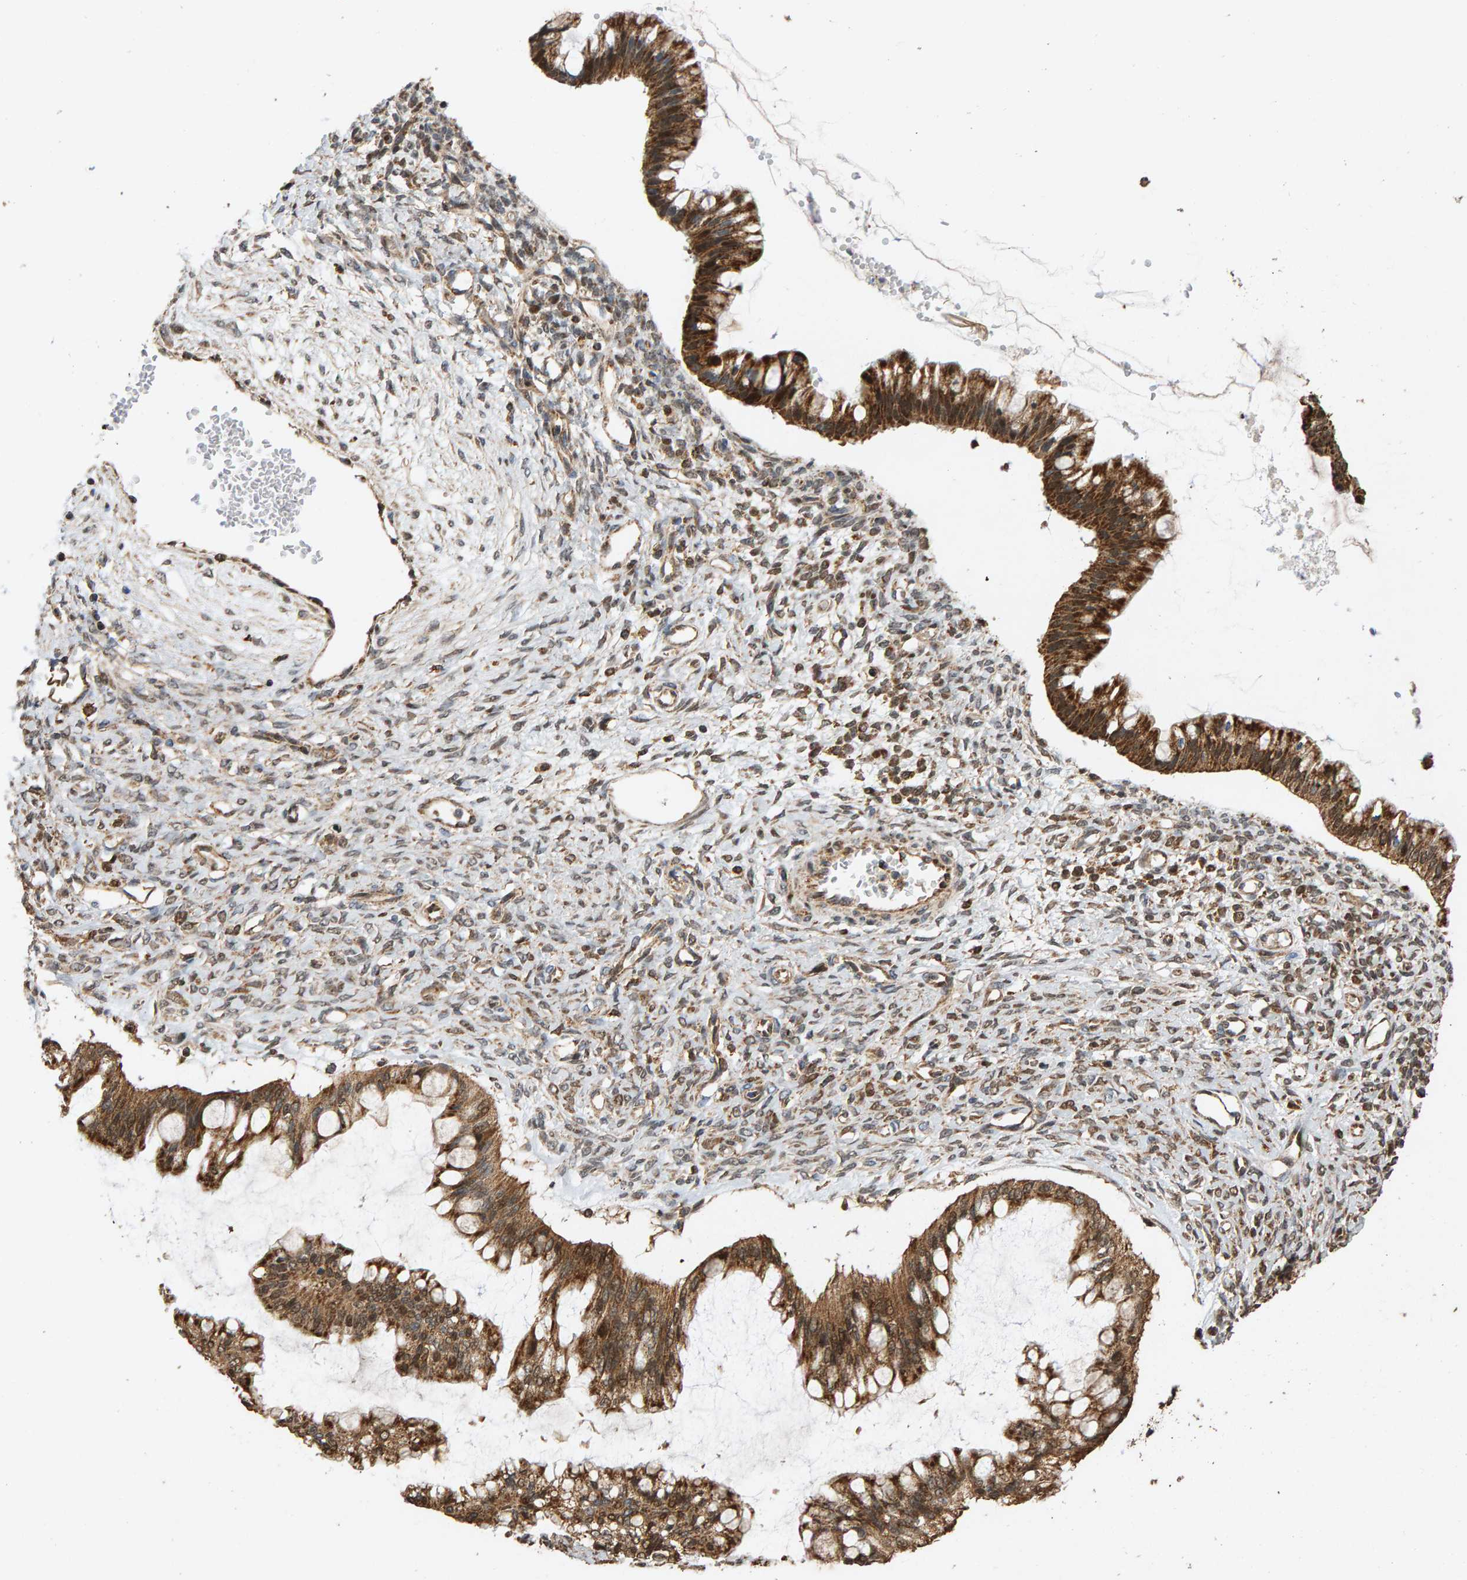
{"staining": {"intensity": "strong", "quantity": ">75%", "location": "cytoplasmic/membranous"}, "tissue": "ovarian cancer", "cell_type": "Tumor cells", "image_type": "cancer", "snomed": [{"axis": "morphology", "description": "Cystadenocarcinoma, mucinous, NOS"}, {"axis": "topography", "description": "Ovary"}], "caption": "Protein expression analysis of ovarian cancer (mucinous cystadenocarcinoma) displays strong cytoplasmic/membranous staining in about >75% of tumor cells.", "gene": "GSTK1", "patient": {"sex": "female", "age": 73}}